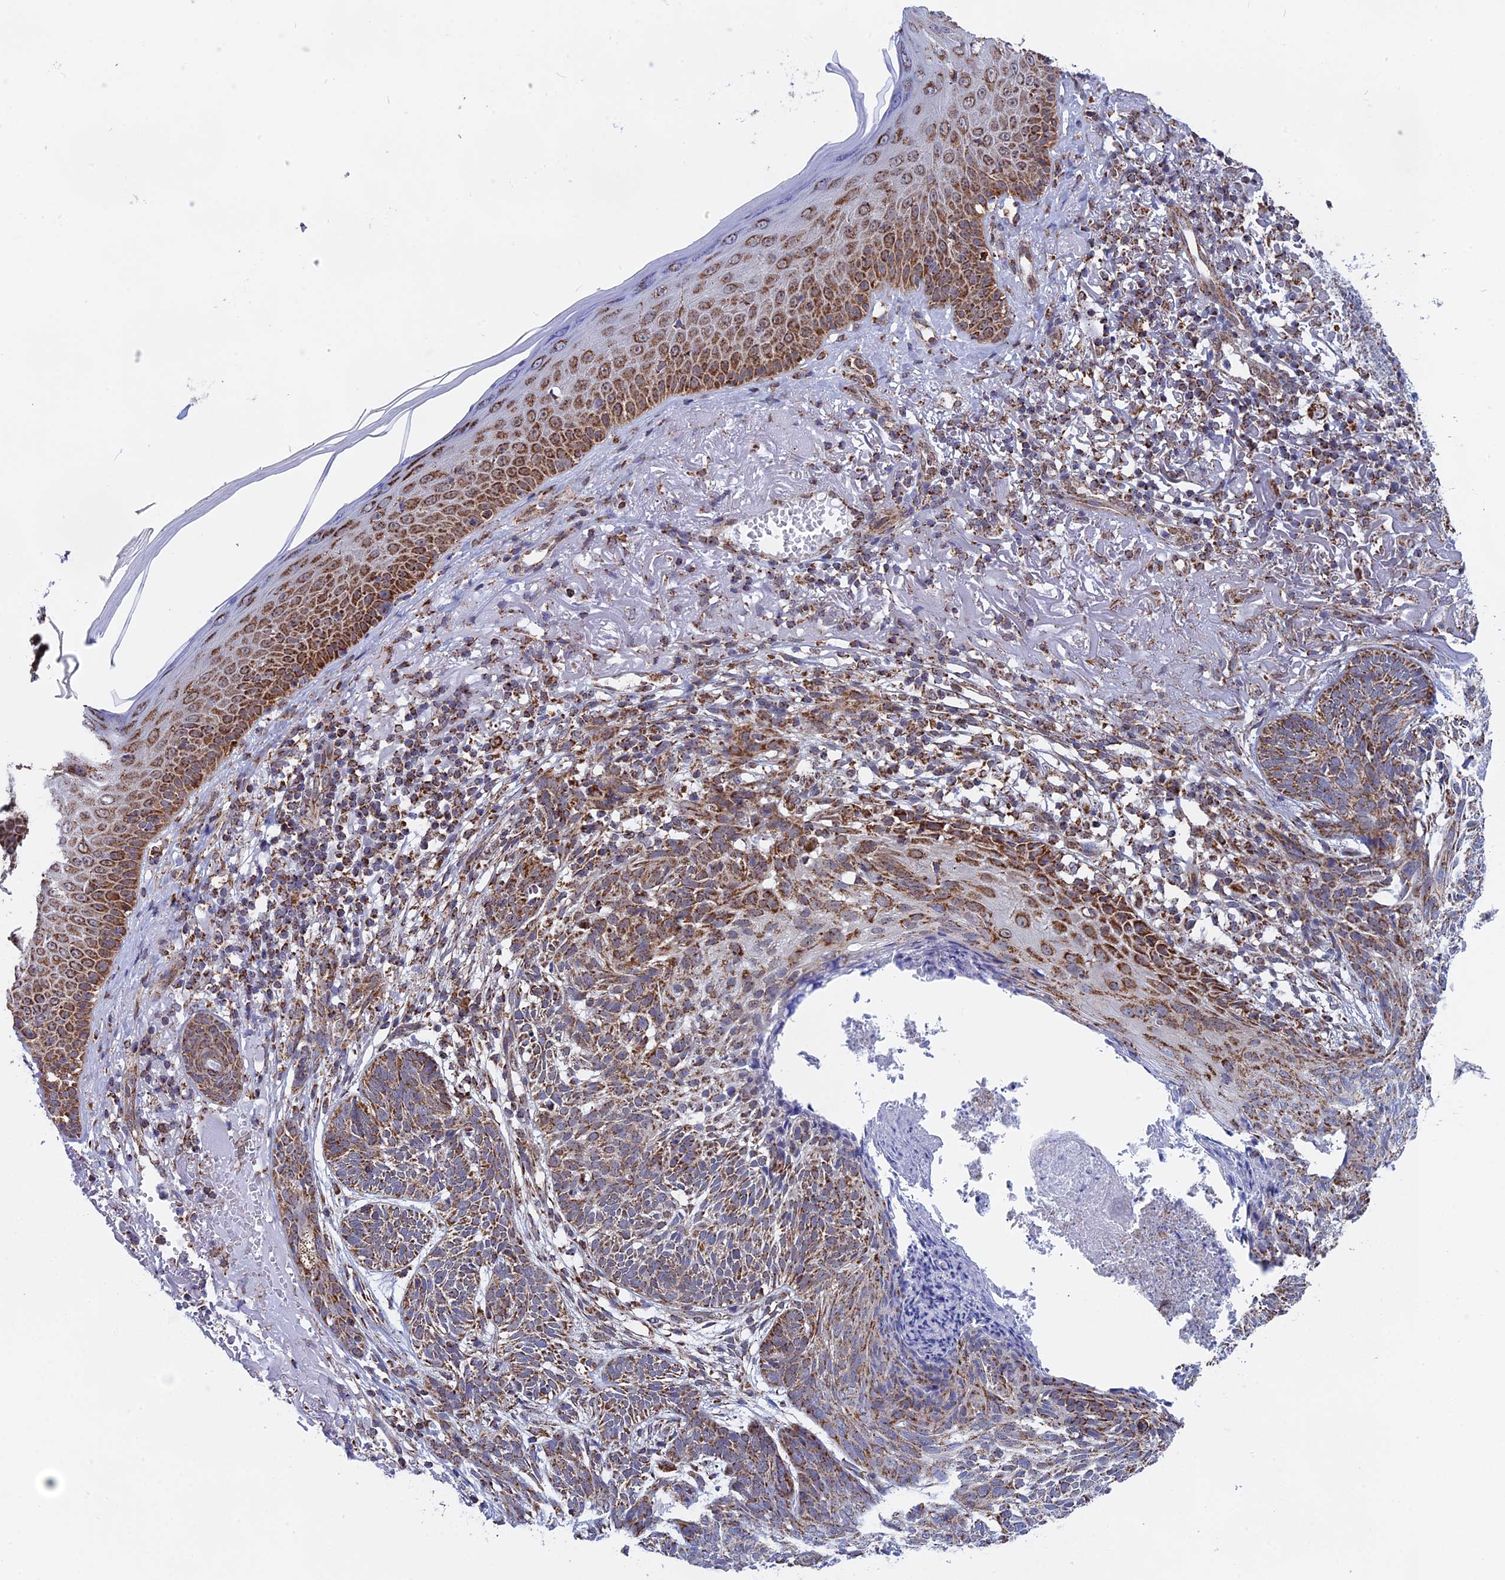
{"staining": {"intensity": "moderate", "quantity": ">75%", "location": "cytoplasmic/membranous"}, "tissue": "skin cancer", "cell_type": "Tumor cells", "image_type": "cancer", "snomed": [{"axis": "morphology", "description": "Normal tissue, NOS"}, {"axis": "morphology", "description": "Basal cell carcinoma"}, {"axis": "topography", "description": "Skin"}], "caption": "A micrograph of human basal cell carcinoma (skin) stained for a protein demonstrates moderate cytoplasmic/membranous brown staining in tumor cells. (DAB IHC with brightfield microscopy, high magnification).", "gene": "CDC16", "patient": {"sex": "male", "age": 66}}